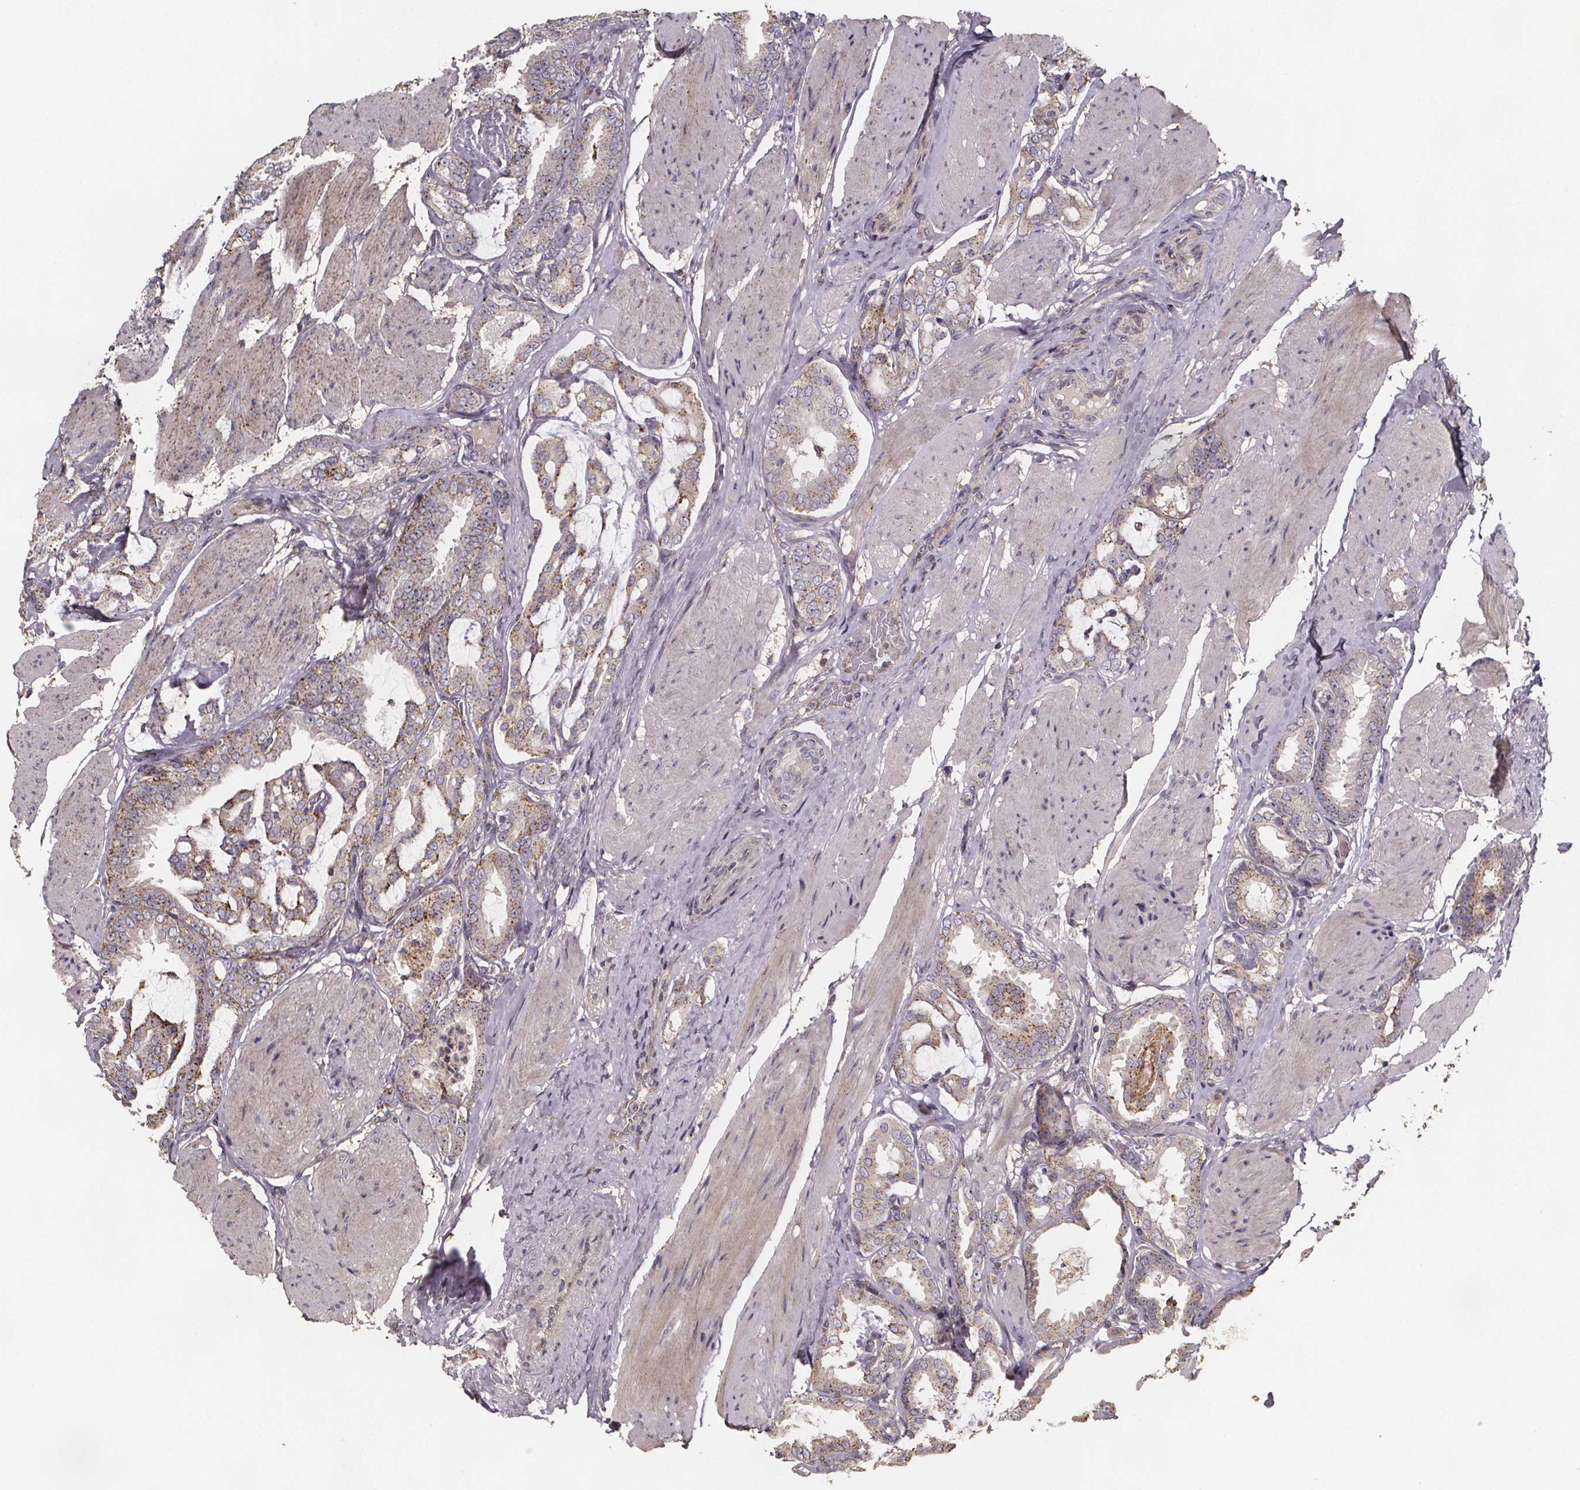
{"staining": {"intensity": "moderate", "quantity": "25%-75%", "location": "cytoplasmic/membranous"}, "tissue": "prostate cancer", "cell_type": "Tumor cells", "image_type": "cancer", "snomed": [{"axis": "morphology", "description": "Adenocarcinoma, High grade"}, {"axis": "topography", "description": "Prostate"}], "caption": "Immunohistochemistry (IHC) of prostate cancer displays medium levels of moderate cytoplasmic/membranous positivity in approximately 25%-75% of tumor cells. (DAB (3,3'-diaminobenzidine) = brown stain, brightfield microscopy at high magnification).", "gene": "ZNF879", "patient": {"sex": "male", "age": 63}}